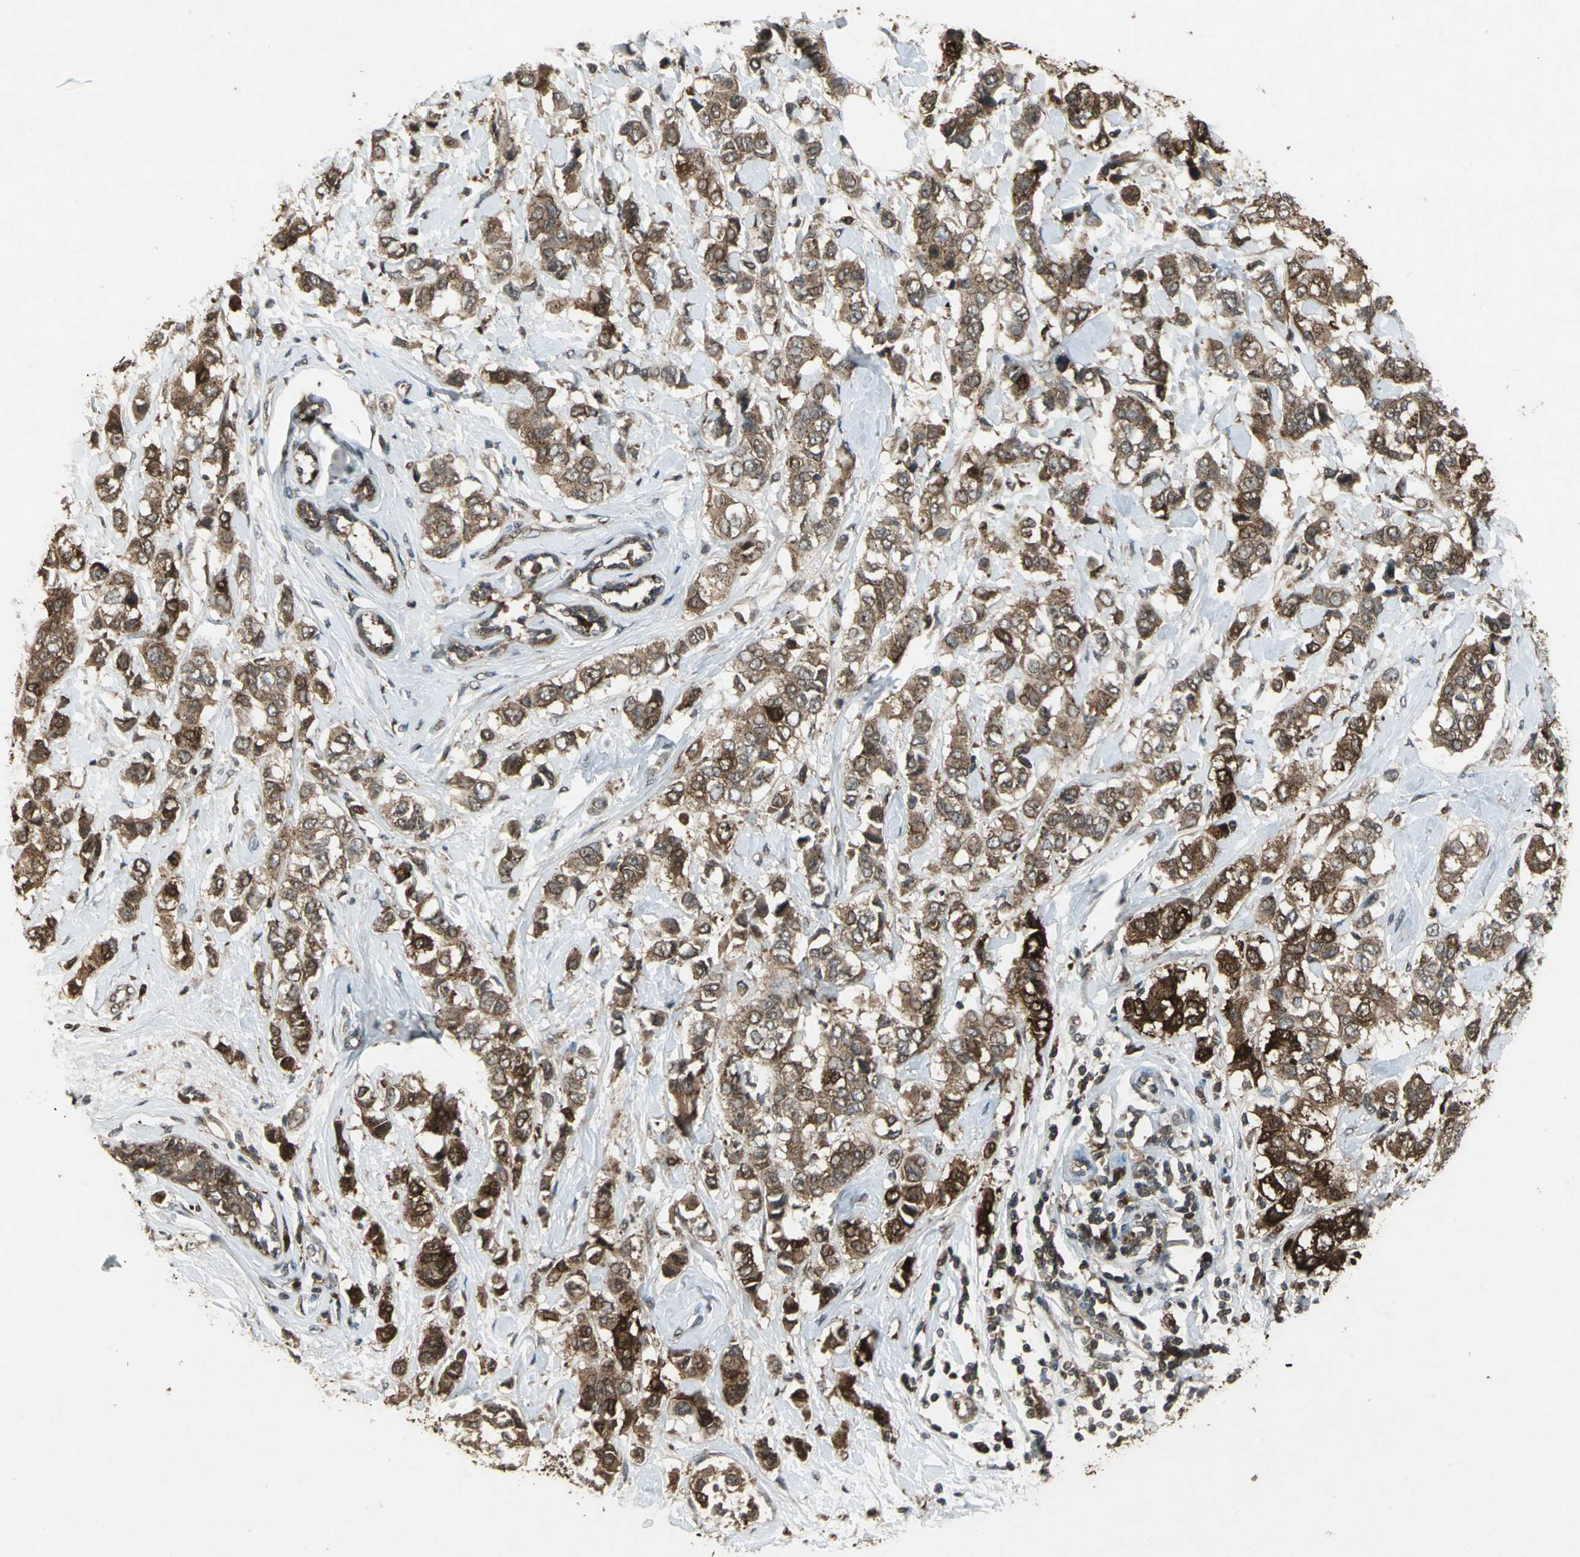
{"staining": {"intensity": "strong", "quantity": ">75%", "location": "cytoplasmic/membranous"}, "tissue": "breast cancer", "cell_type": "Tumor cells", "image_type": "cancer", "snomed": [{"axis": "morphology", "description": "Duct carcinoma"}, {"axis": "topography", "description": "Breast"}], "caption": "DAB immunohistochemical staining of breast cancer exhibits strong cytoplasmic/membranous protein staining in approximately >75% of tumor cells.", "gene": "PYCARD", "patient": {"sex": "female", "age": 50}}